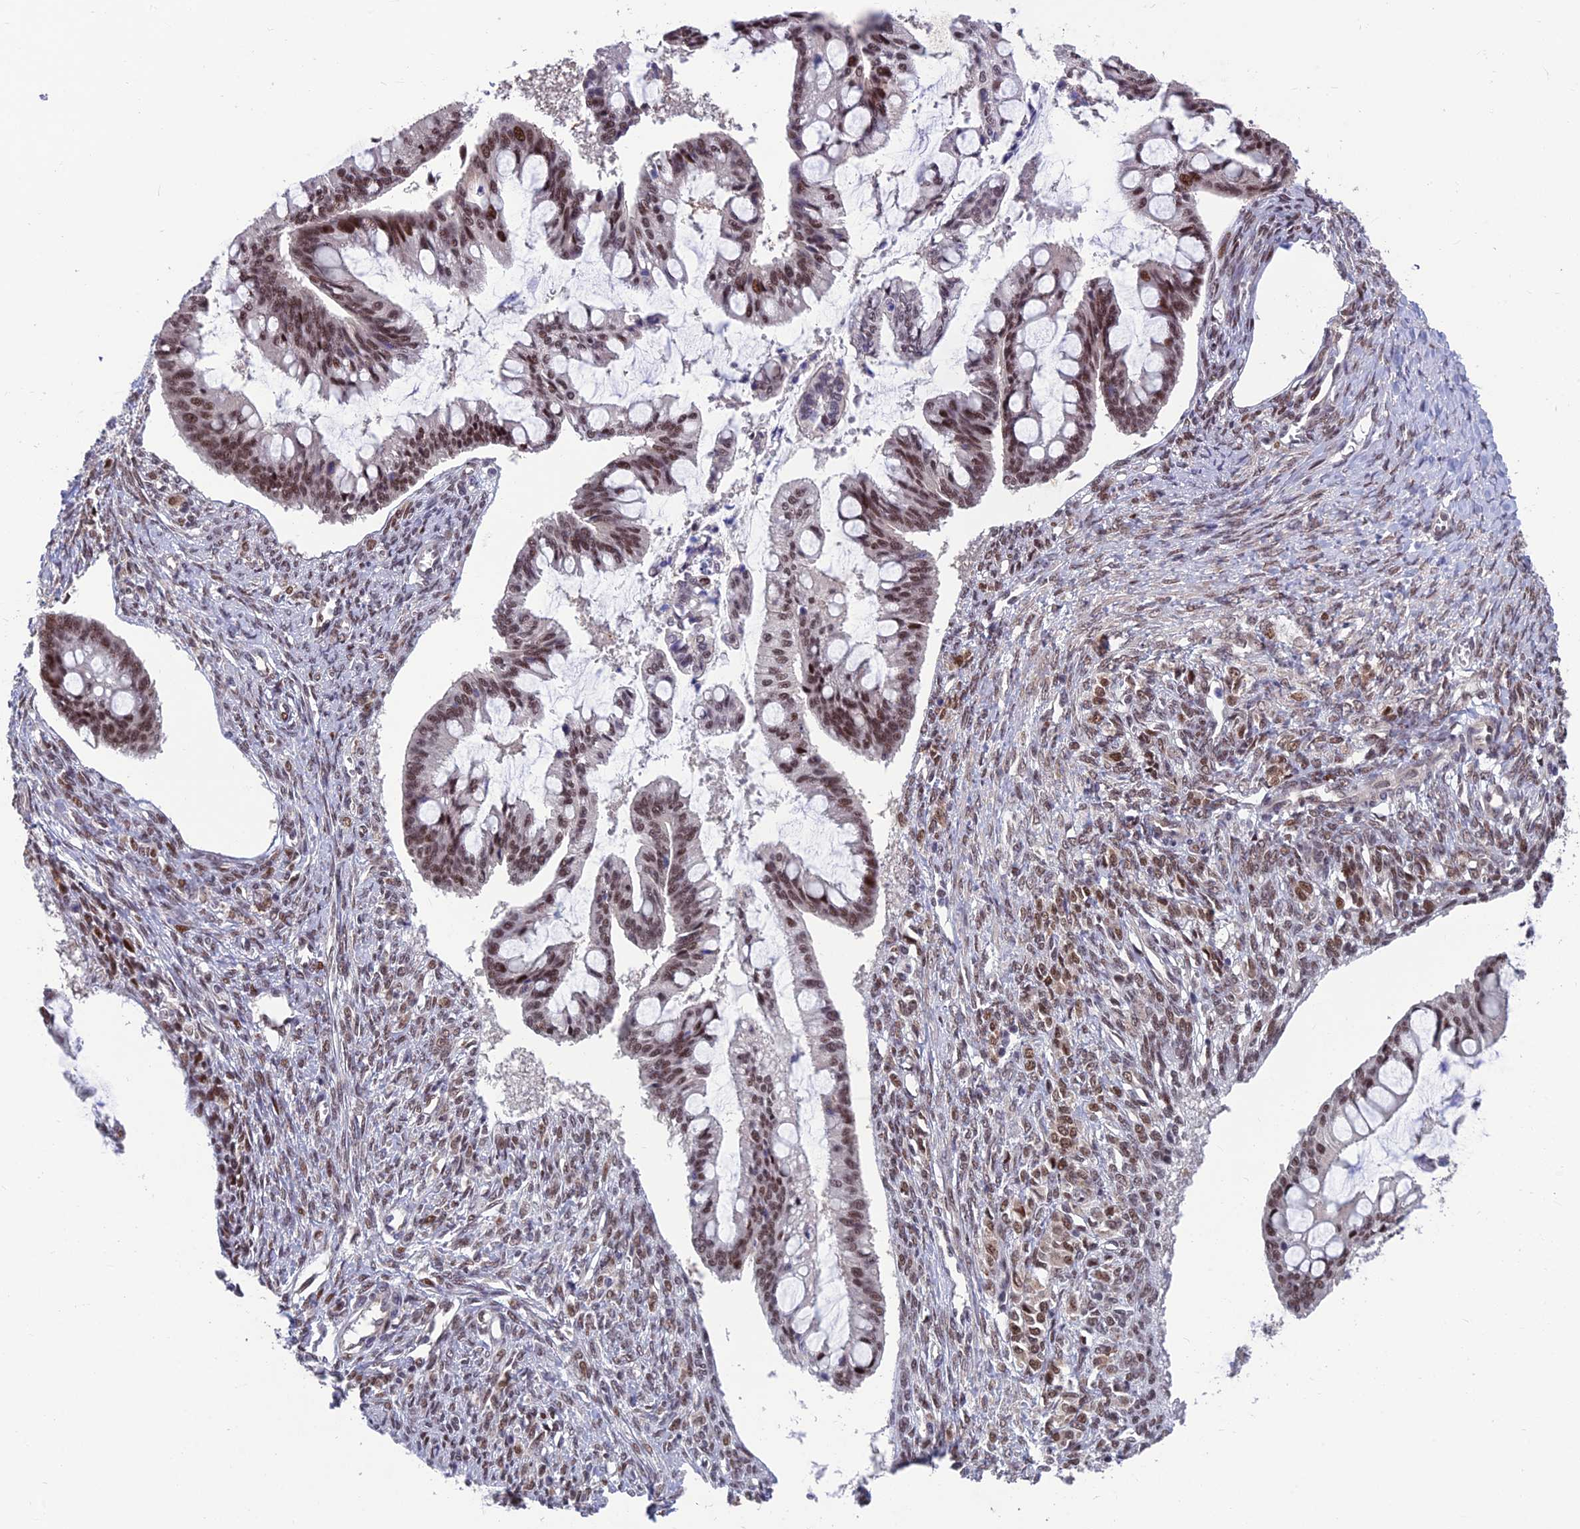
{"staining": {"intensity": "moderate", "quantity": ">75%", "location": "nuclear"}, "tissue": "ovarian cancer", "cell_type": "Tumor cells", "image_type": "cancer", "snomed": [{"axis": "morphology", "description": "Cystadenocarcinoma, mucinous, NOS"}, {"axis": "topography", "description": "Ovary"}], "caption": "The micrograph reveals staining of ovarian cancer, revealing moderate nuclear protein staining (brown color) within tumor cells.", "gene": "KIAA1191", "patient": {"sex": "female", "age": 73}}